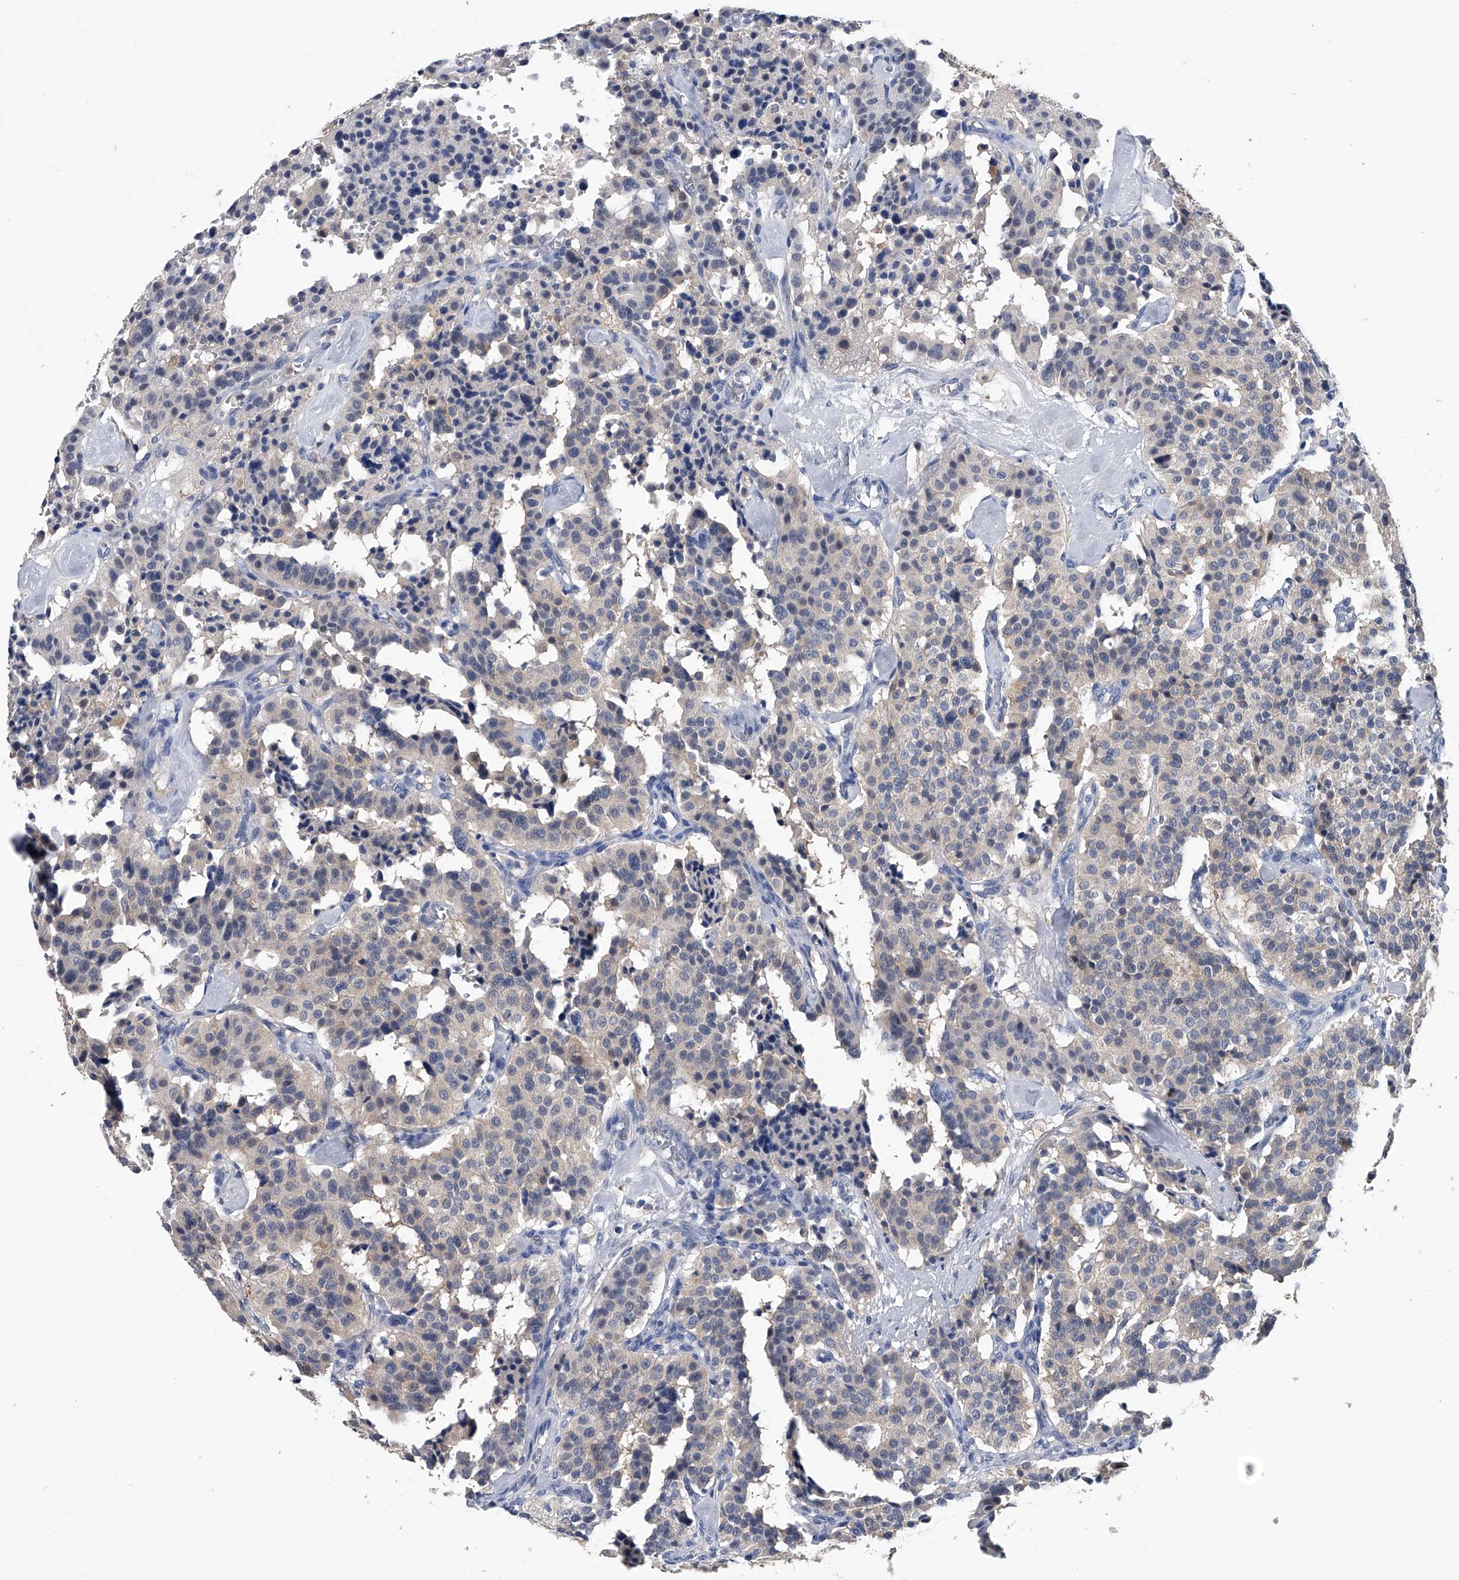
{"staining": {"intensity": "weak", "quantity": "<25%", "location": "cytoplasmic/membranous"}, "tissue": "carcinoid", "cell_type": "Tumor cells", "image_type": "cancer", "snomed": [{"axis": "morphology", "description": "Carcinoid, malignant, NOS"}, {"axis": "topography", "description": "Lung"}], "caption": "DAB immunohistochemical staining of human malignant carcinoid displays no significant expression in tumor cells. (Brightfield microscopy of DAB (3,3'-diaminobenzidine) immunohistochemistry (IHC) at high magnification).", "gene": "PDXK", "patient": {"sex": "male", "age": 30}}